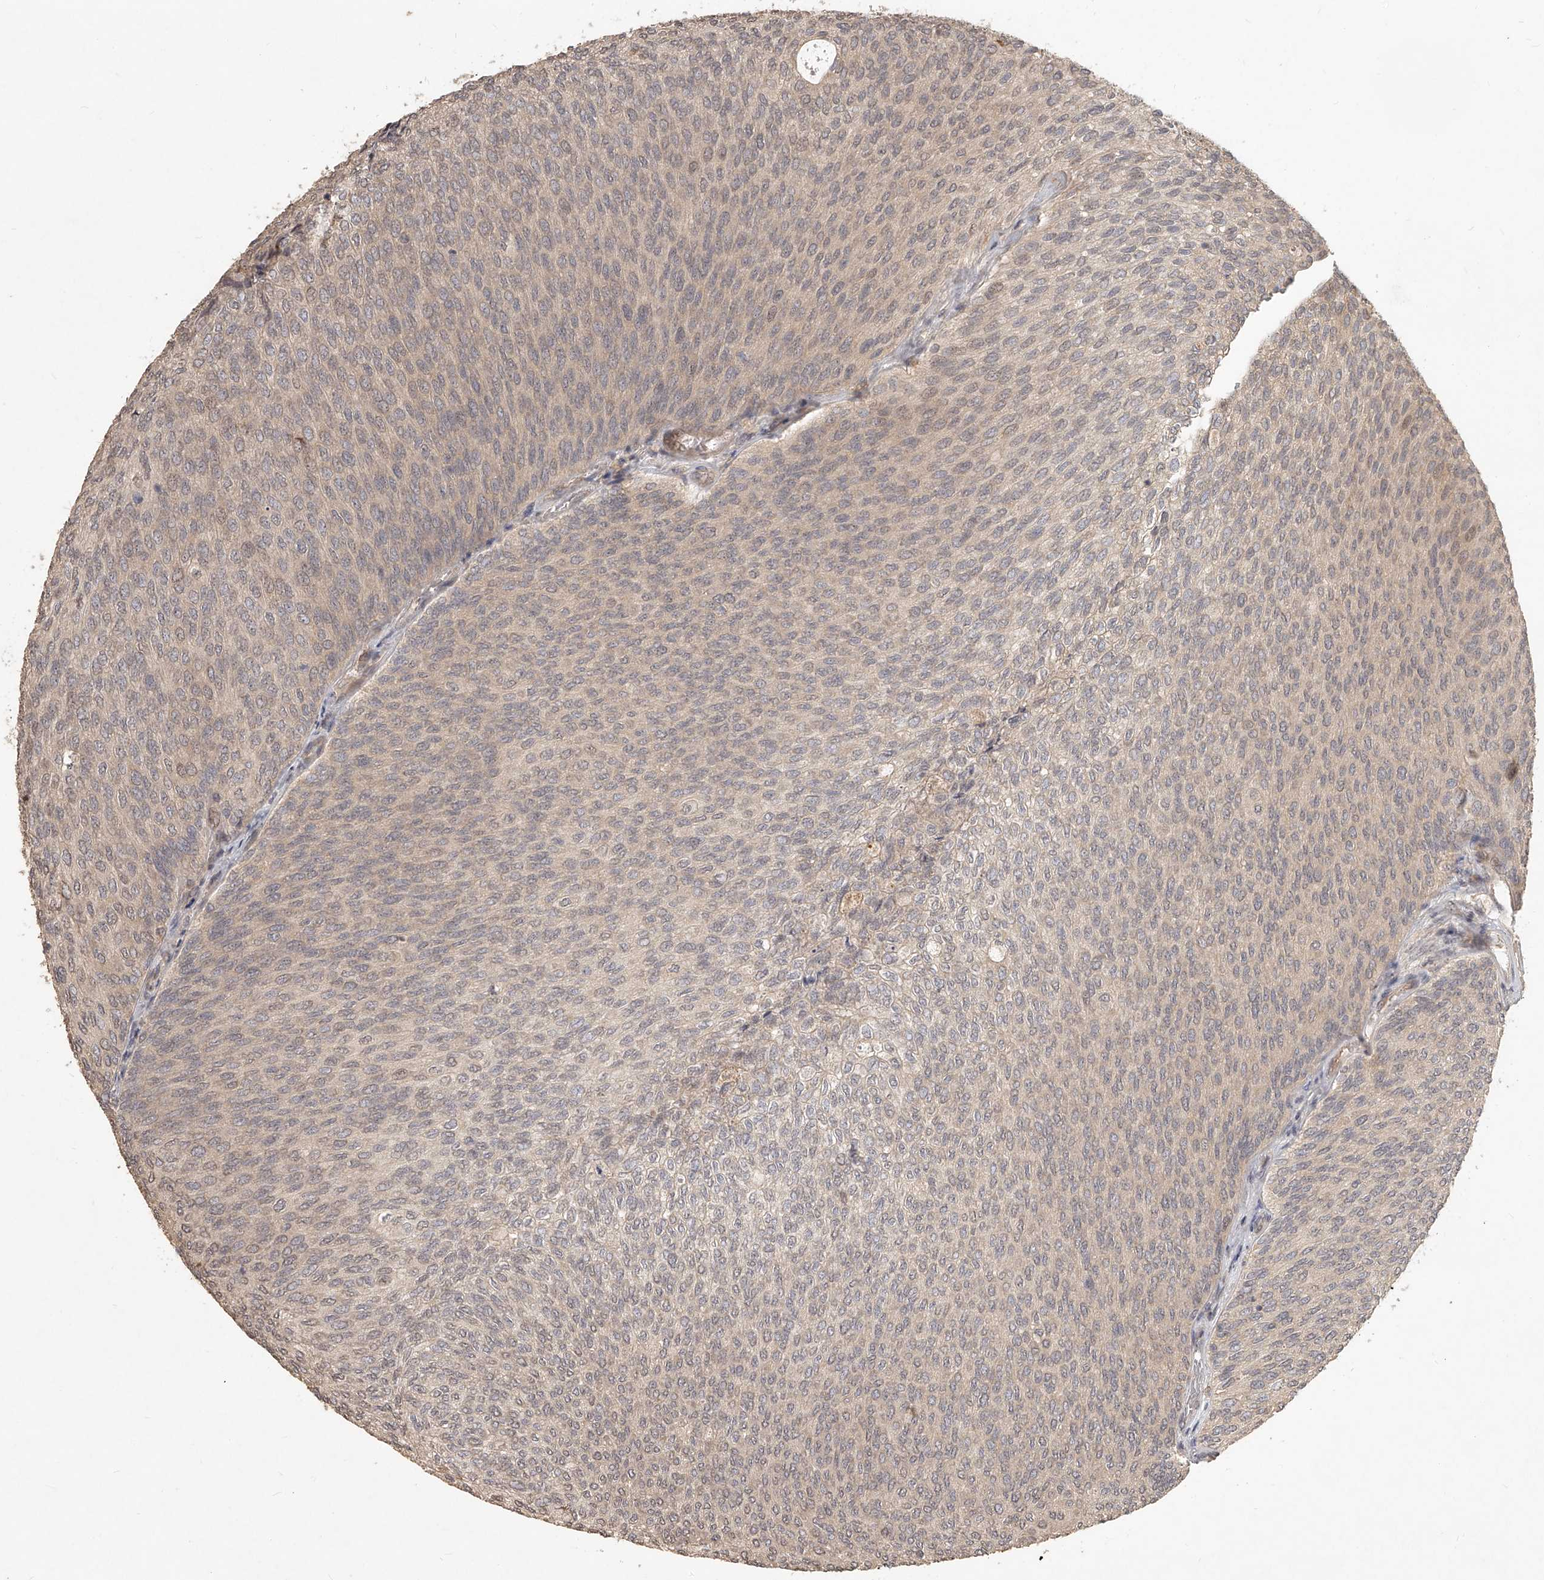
{"staining": {"intensity": "weak", "quantity": "25%-75%", "location": "nuclear"}, "tissue": "urothelial cancer", "cell_type": "Tumor cells", "image_type": "cancer", "snomed": [{"axis": "morphology", "description": "Urothelial carcinoma, Low grade"}, {"axis": "topography", "description": "Urinary bladder"}], "caption": "Protein staining demonstrates weak nuclear positivity in about 25%-75% of tumor cells in low-grade urothelial carcinoma.", "gene": "SLC37A1", "patient": {"sex": "female", "age": 79}}